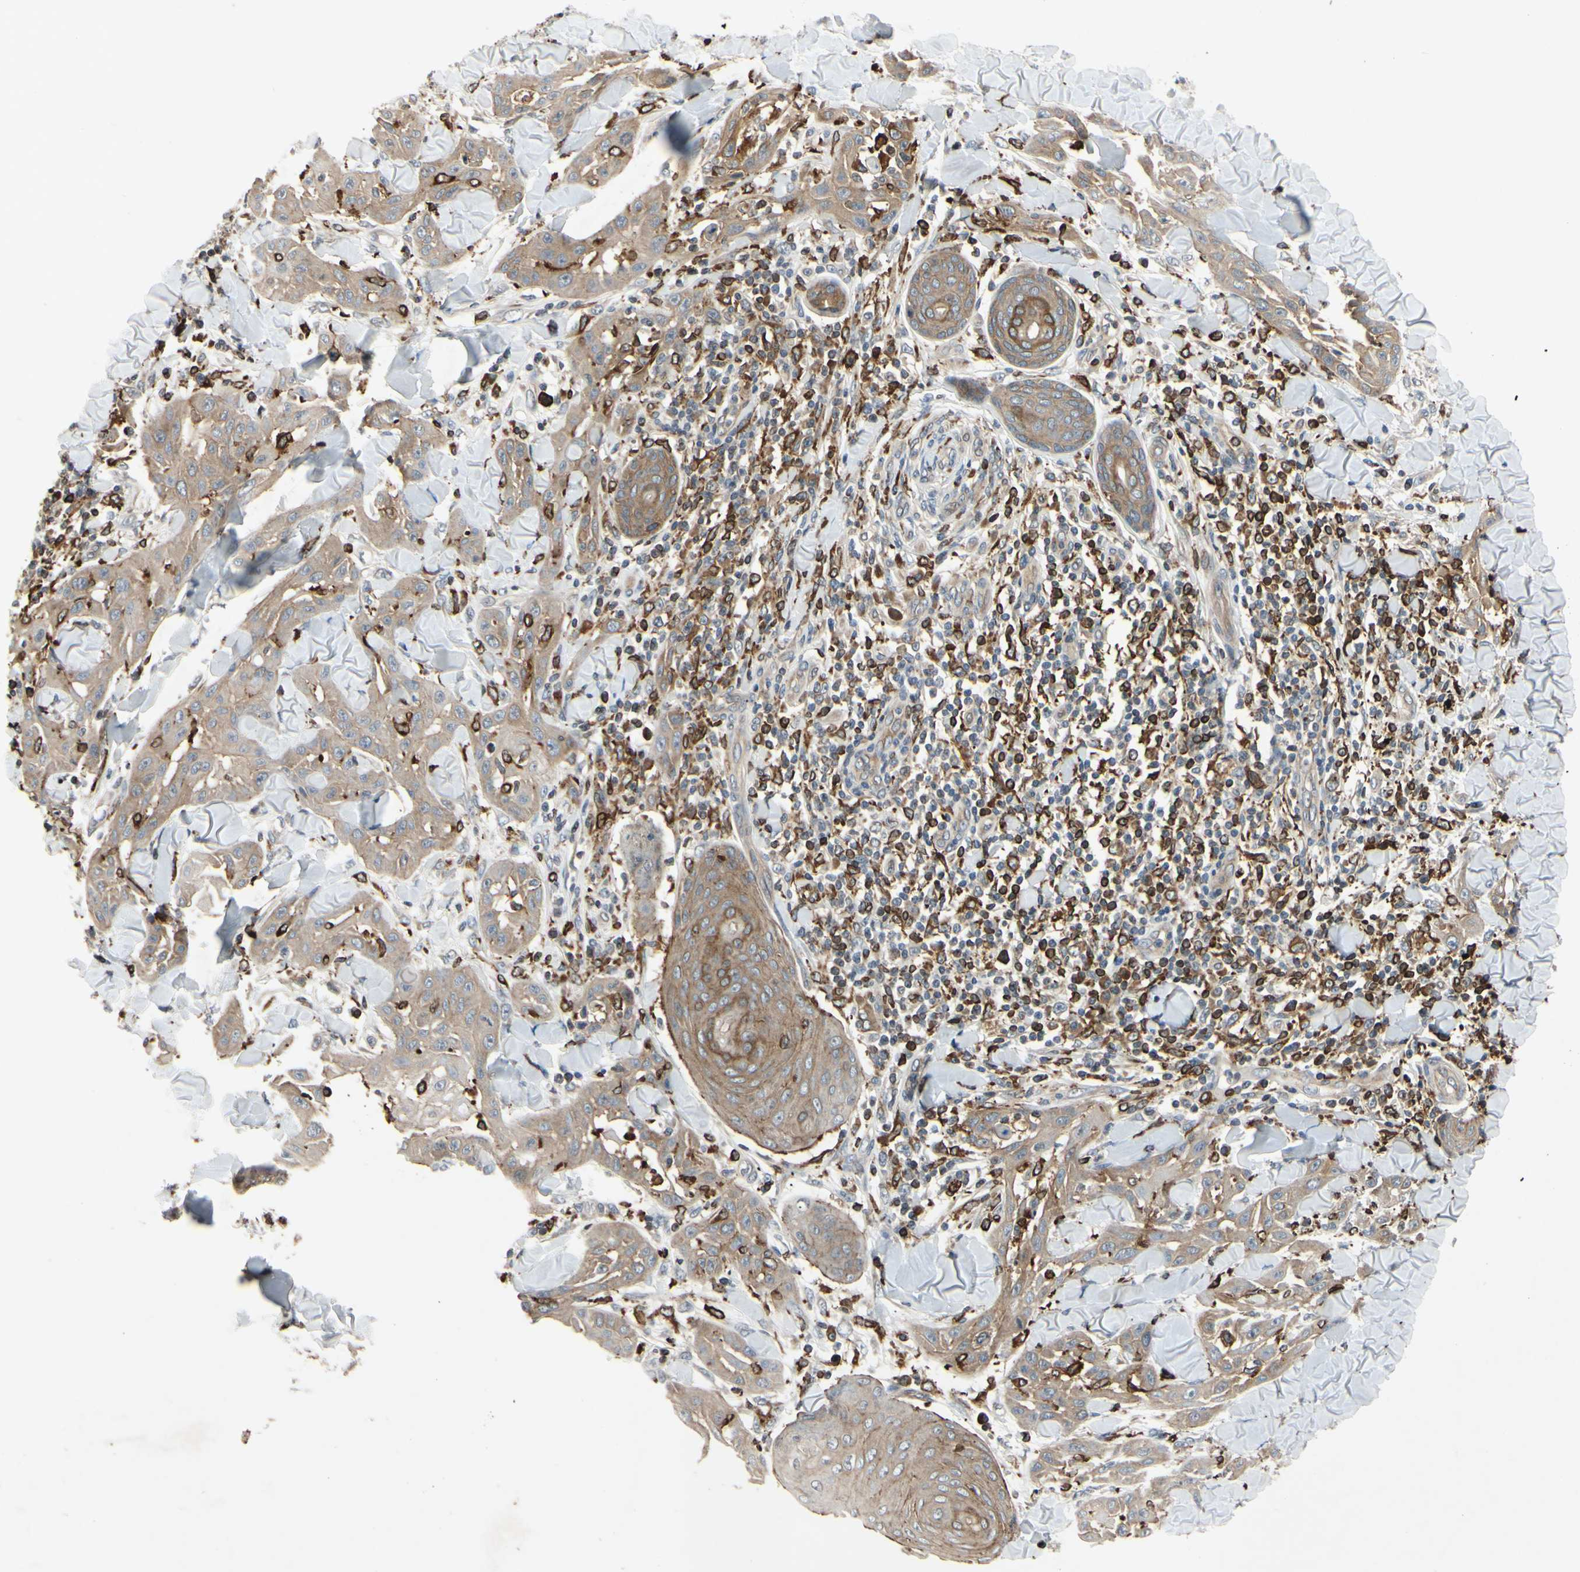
{"staining": {"intensity": "weak", "quantity": ">75%", "location": "cytoplasmic/membranous"}, "tissue": "skin cancer", "cell_type": "Tumor cells", "image_type": "cancer", "snomed": [{"axis": "morphology", "description": "Squamous cell carcinoma, NOS"}, {"axis": "topography", "description": "Skin"}], "caption": "IHC (DAB (3,3'-diaminobenzidine)) staining of skin cancer (squamous cell carcinoma) exhibits weak cytoplasmic/membranous protein expression in about >75% of tumor cells.", "gene": "PLXNA2", "patient": {"sex": "male", "age": 24}}